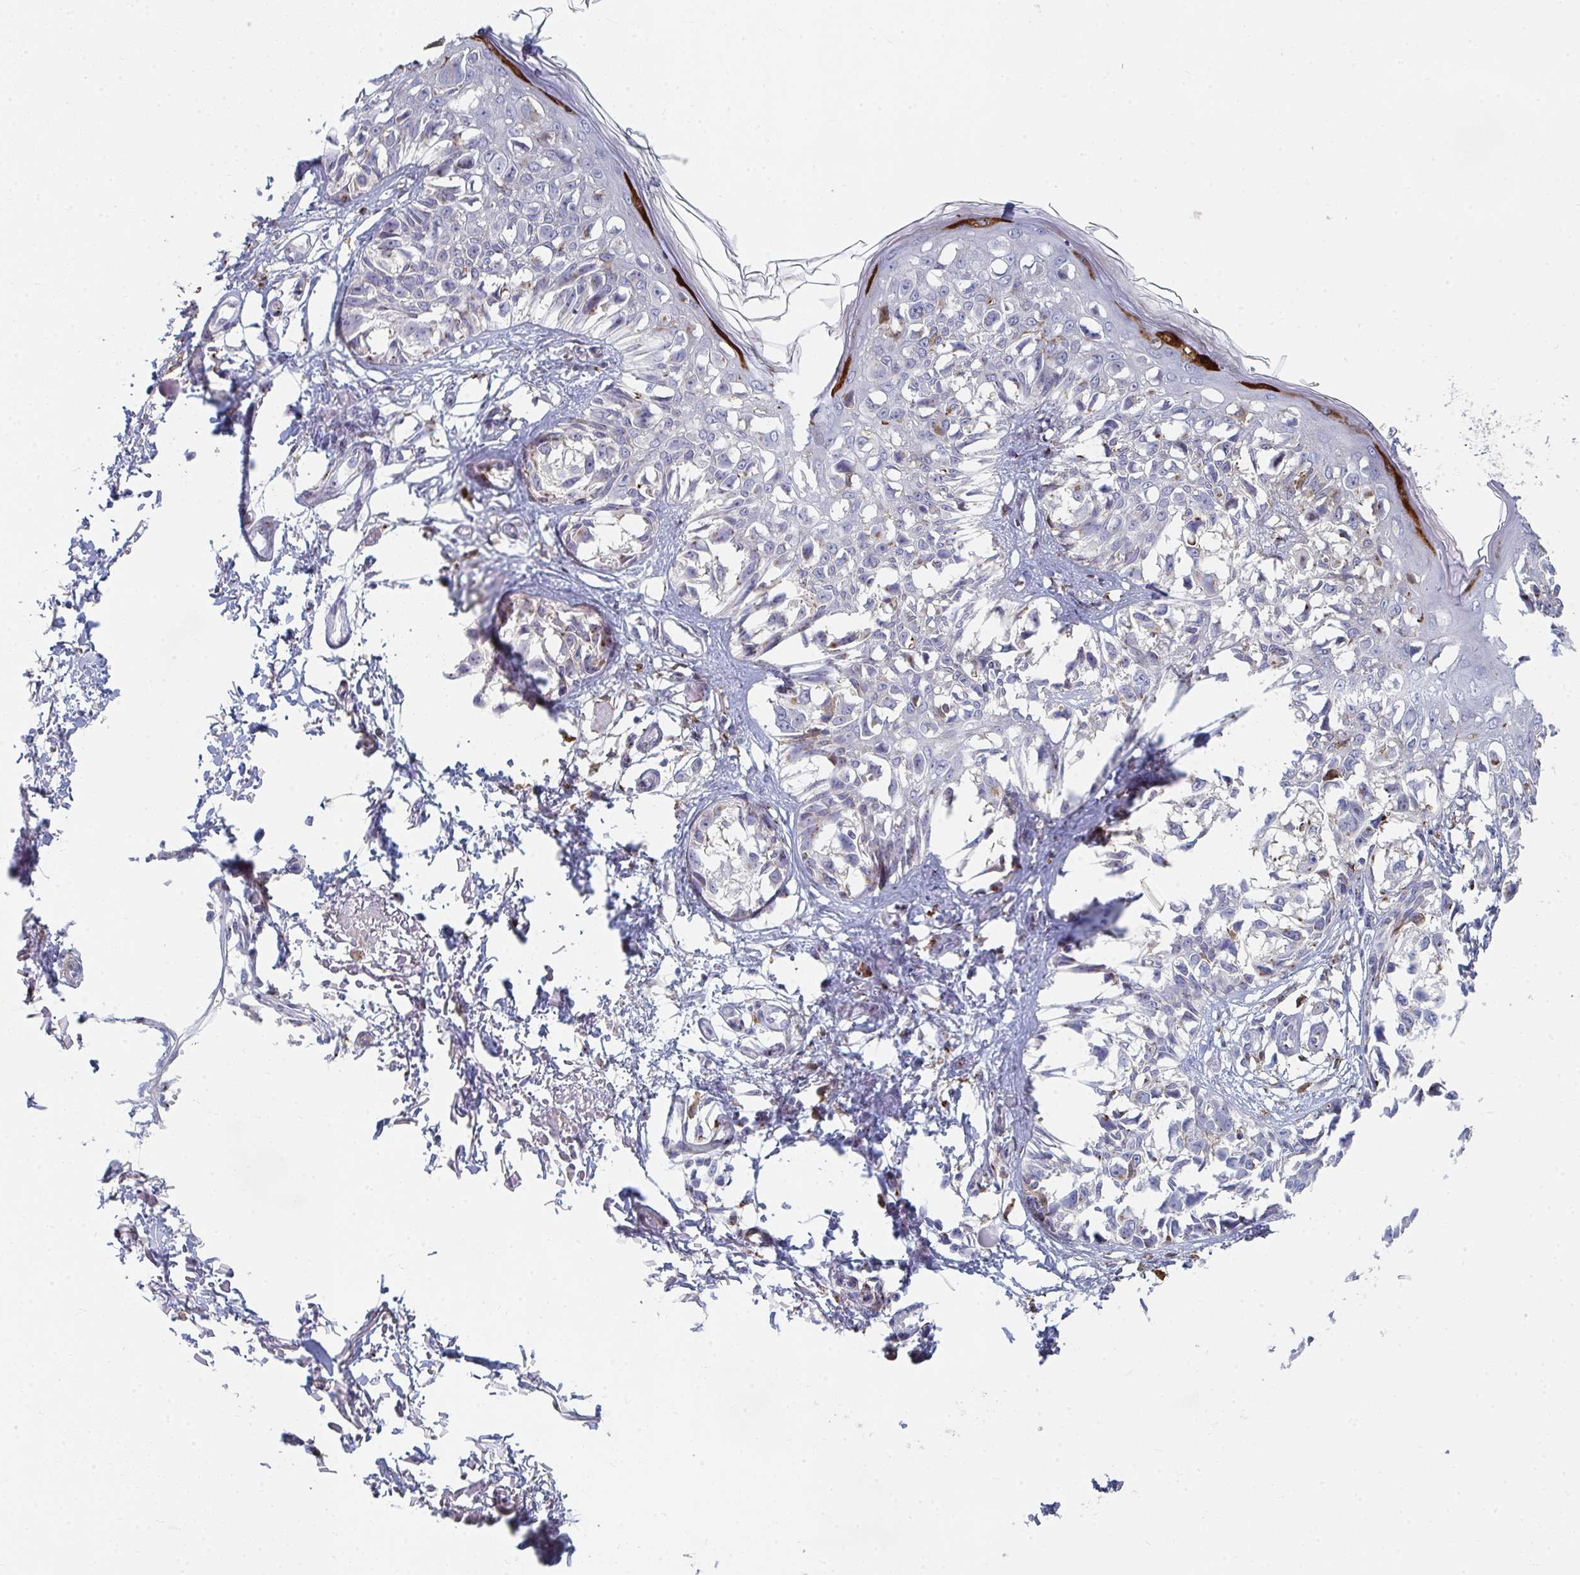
{"staining": {"intensity": "moderate", "quantity": "<25%", "location": "cytoplasmic/membranous"}, "tissue": "melanoma", "cell_type": "Tumor cells", "image_type": "cancer", "snomed": [{"axis": "morphology", "description": "Malignant melanoma, NOS"}, {"axis": "topography", "description": "Skin"}], "caption": "IHC photomicrograph of human malignant melanoma stained for a protein (brown), which shows low levels of moderate cytoplasmic/membranous positivity in approximately <25% of tumor cells.", "gene": "PSMG1", "patient": {"sex": "male", "age": 73}}